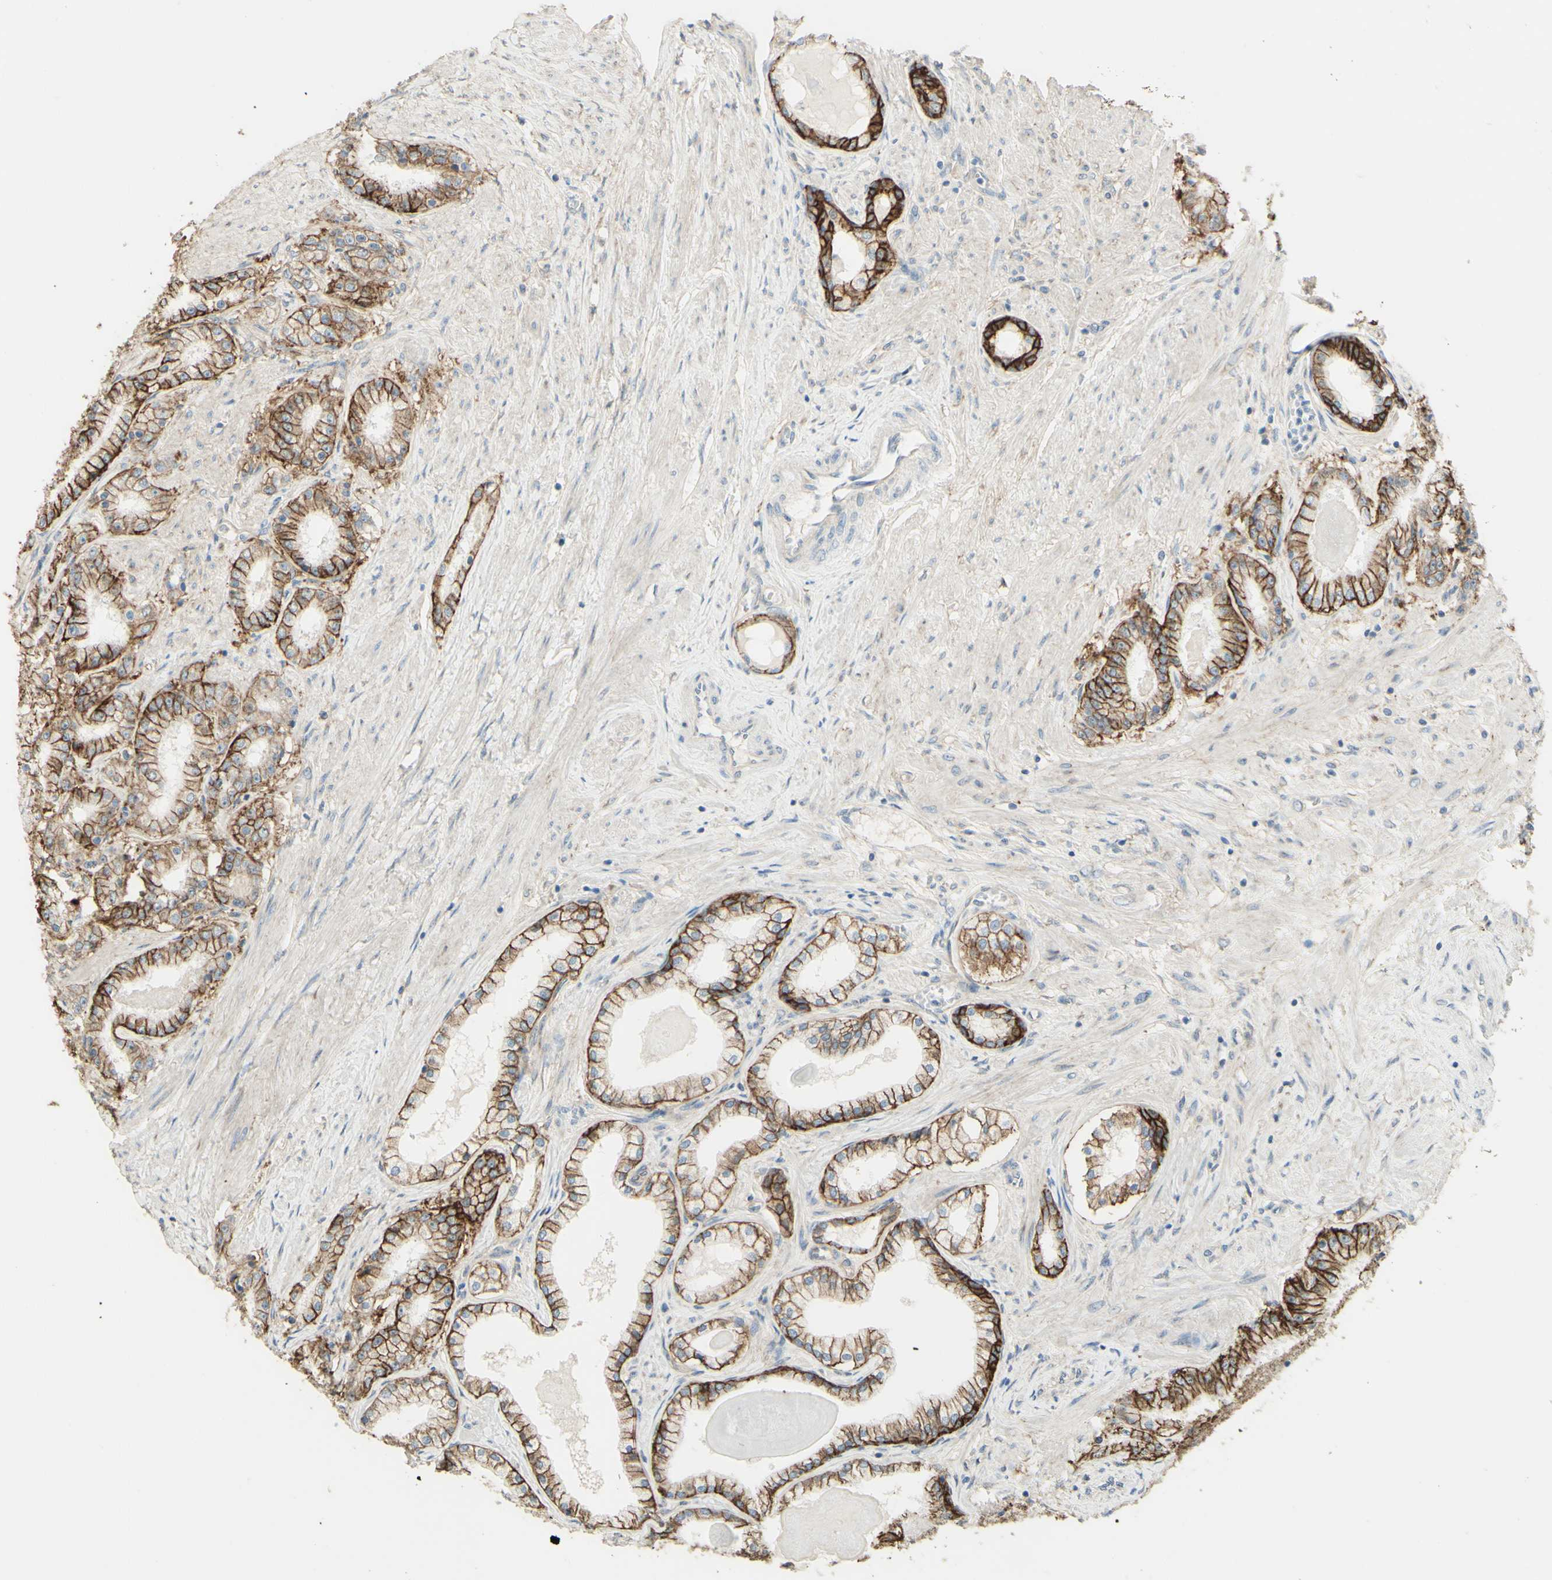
{"staining": {"intensity": "moderate", "quantity": ">75%", "location": "cytoplasmic/membranous"}, "tissue": "prostate cancer", "cell_type": "Tumor cells", "image_type": "cancer", "snomed": [{"axis": "morphology", "description": "Adenocarcinoma, Low grade"}, {"axis": "topography", "description": "Prostate"}], "caption": "Human prostate cancer stained for a protein (brown) demonstrates moderate cytoplasmic/membranous positive expression in approximately >75% of tumor cells.", "gene": "RNF149", "patient": {"sex": "male", "age": 63}}